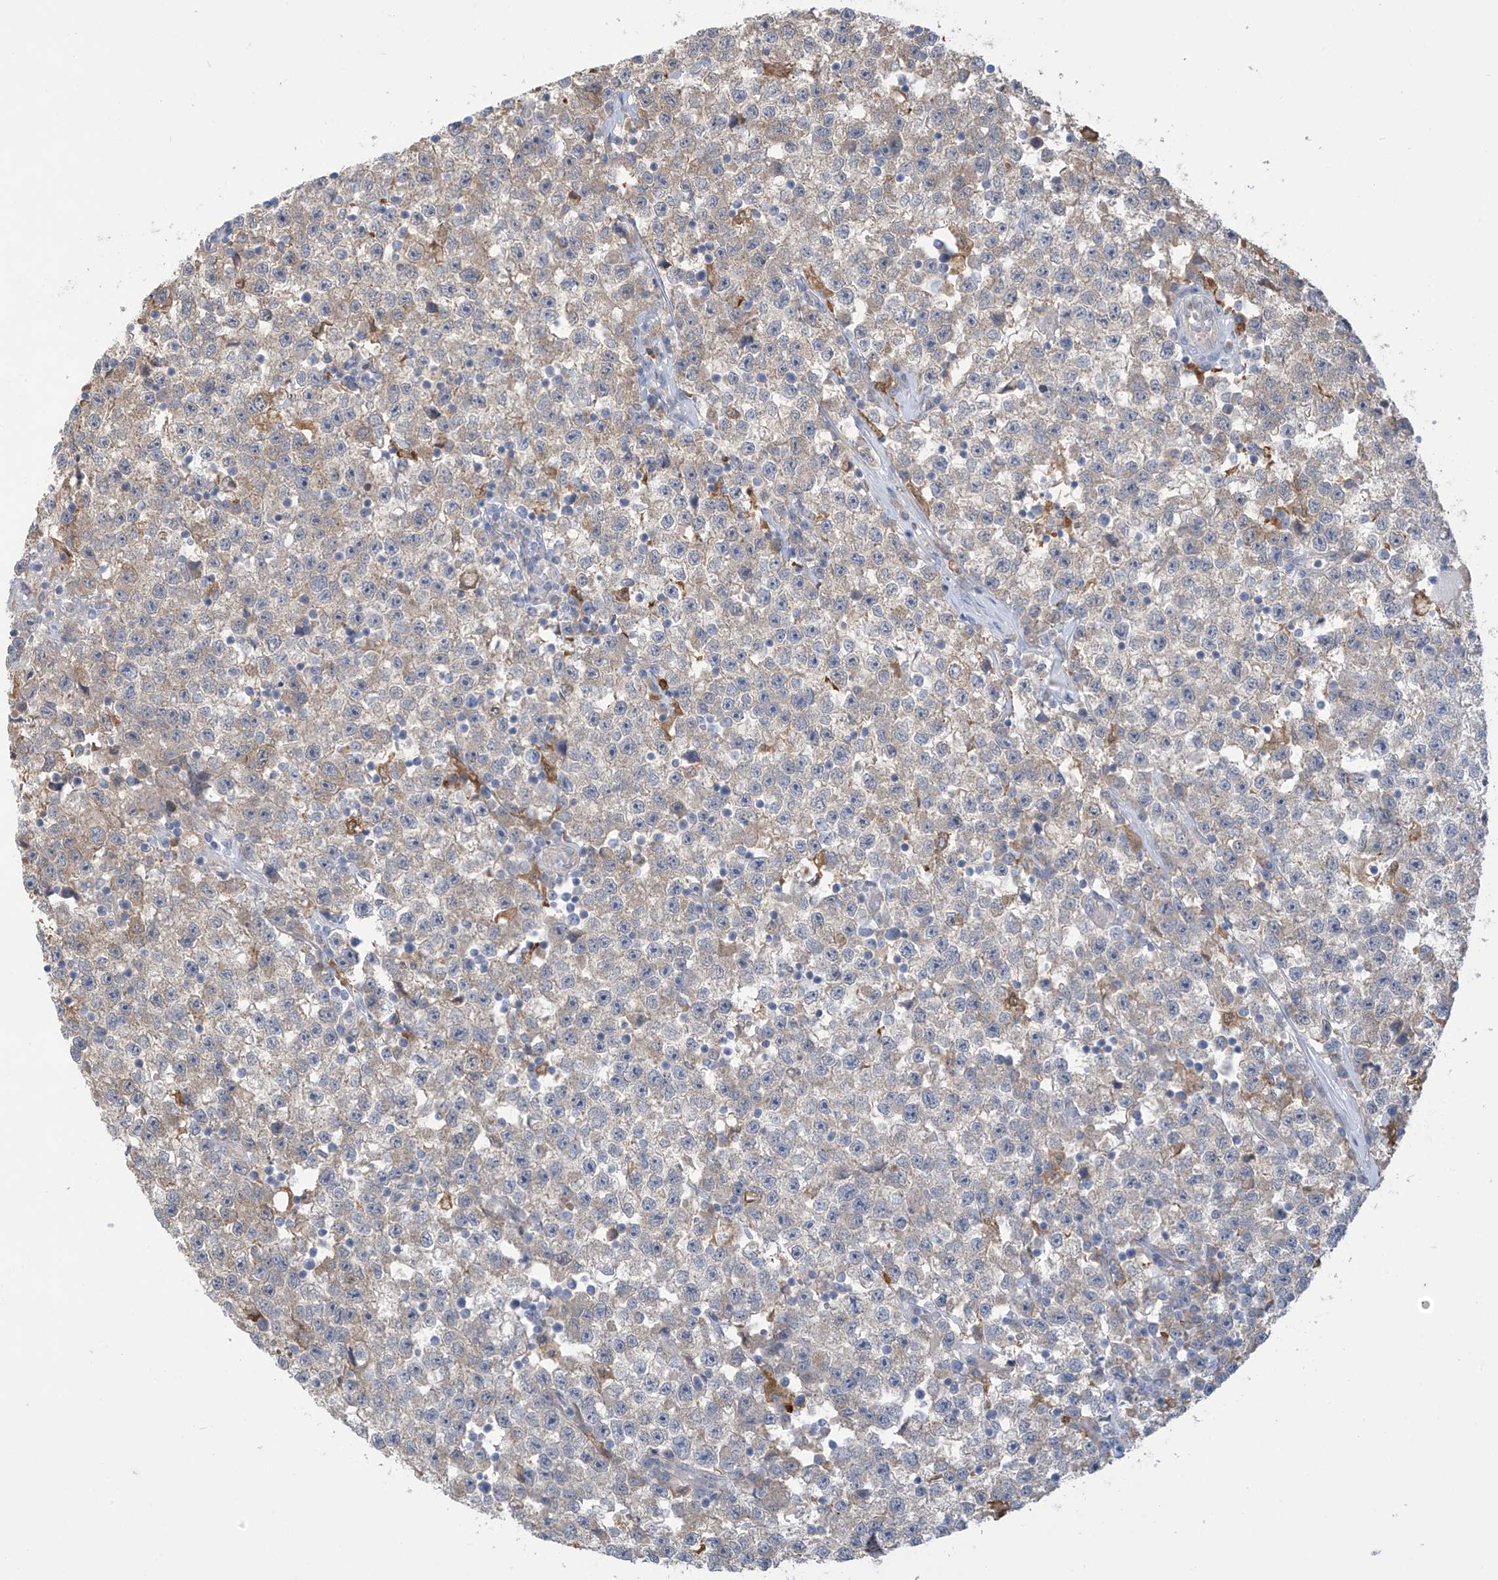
{"staining": {"intensity": "moderate", "quantity": "25%-75%", "location": "cytoplasmic/membranous"}, "tissue": "testis cancer", "cell_type": "Tumor cells", "image_type": "cancer", "snomed": [{"axis": "morphology", "description": "Seminoma, NOS"}, {"axis": "topography", "description": "Testis"}], "caption": "Immunohistochemical staining of seminoma (testis) demonstrates moderate cytoplasmic/membranous protein staining in approximately 25%-75% of tumor cells.", "gene": "IDH1", "patient": {"sex": "male", "age": 22}}